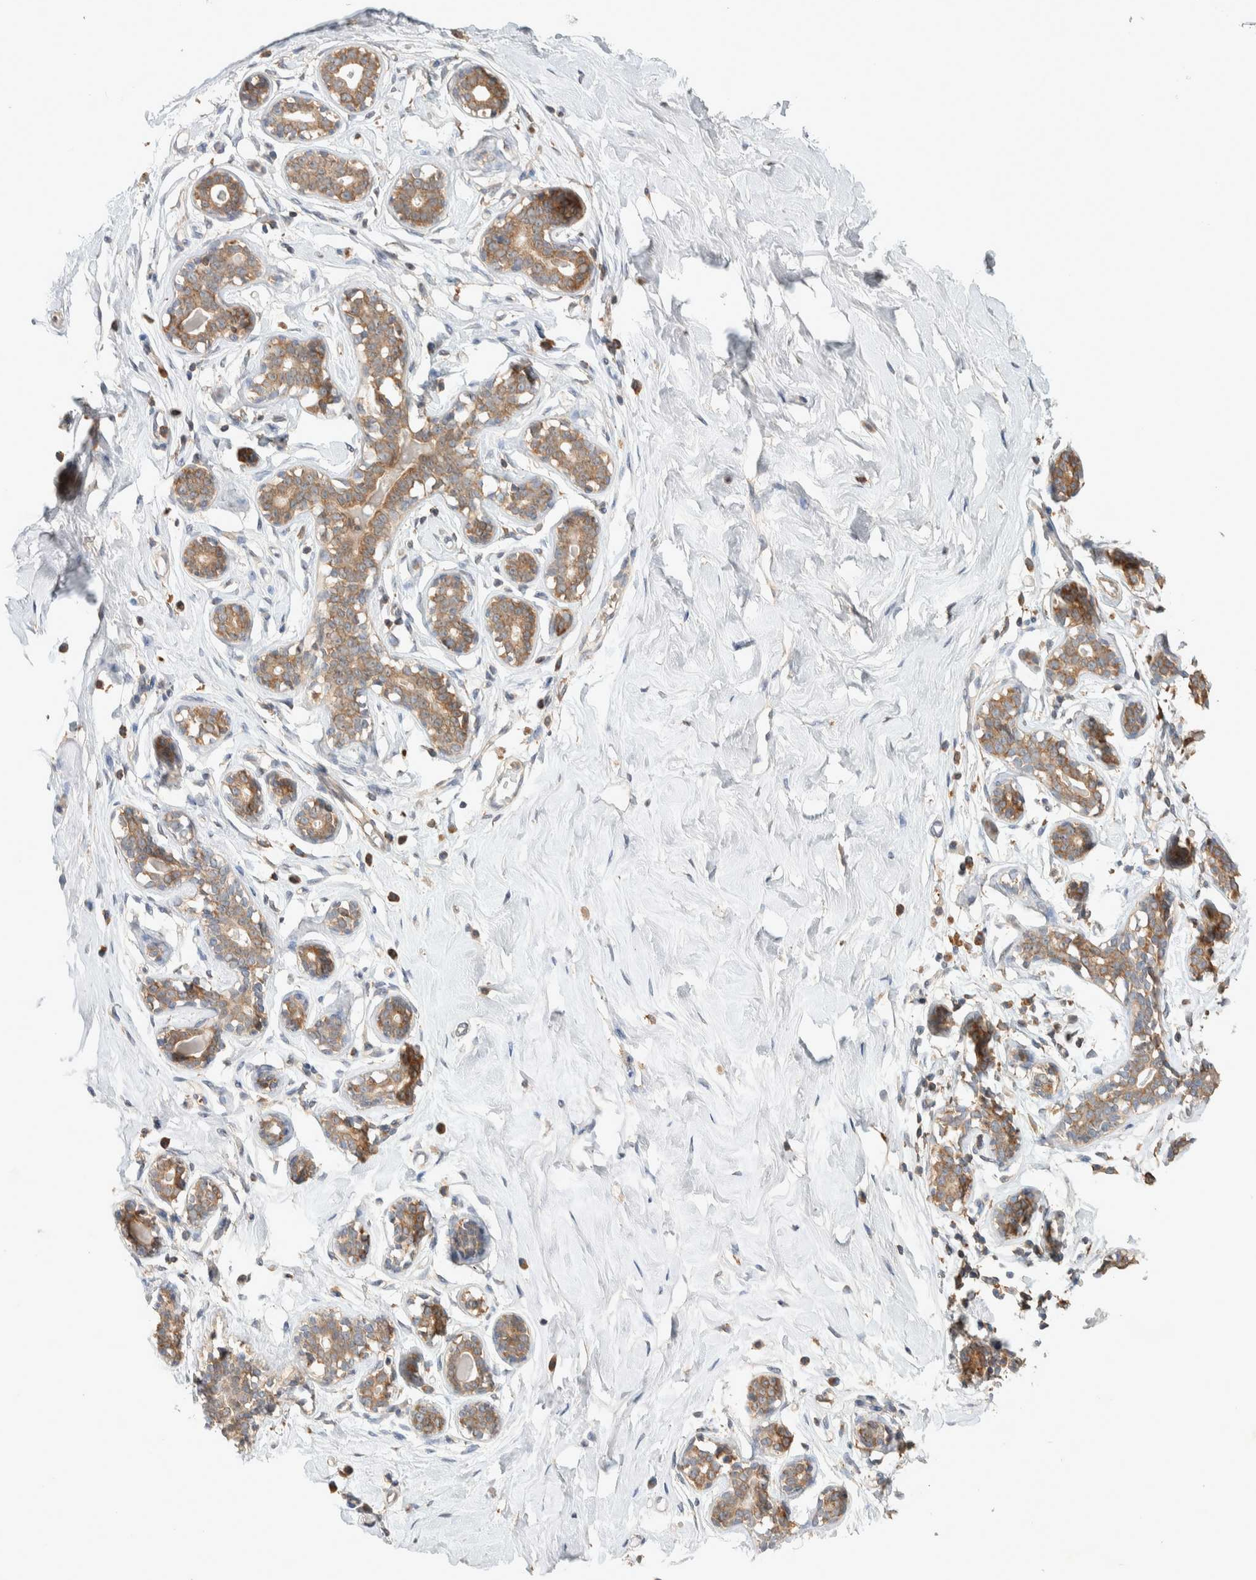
{"staining": {"intensity": "negative", "quantity": "none", "location": "none"}, "tissue": "breast", "cell_type": "Adipocytes", "image_type": "normal", "snomed": [{"axis": "morphology", "description": "Normal tissue, NOS"}, {"axis": "topography", "description": "Breast"}], "caption": "This micrograph is of normal breast stained with IHC to label a protein in brown with the nuclei are counter-stained blue. There is no positivity in adipocytes.", "gene": "DEPTOR", "patient": {"sex": "female", "age": 23}}